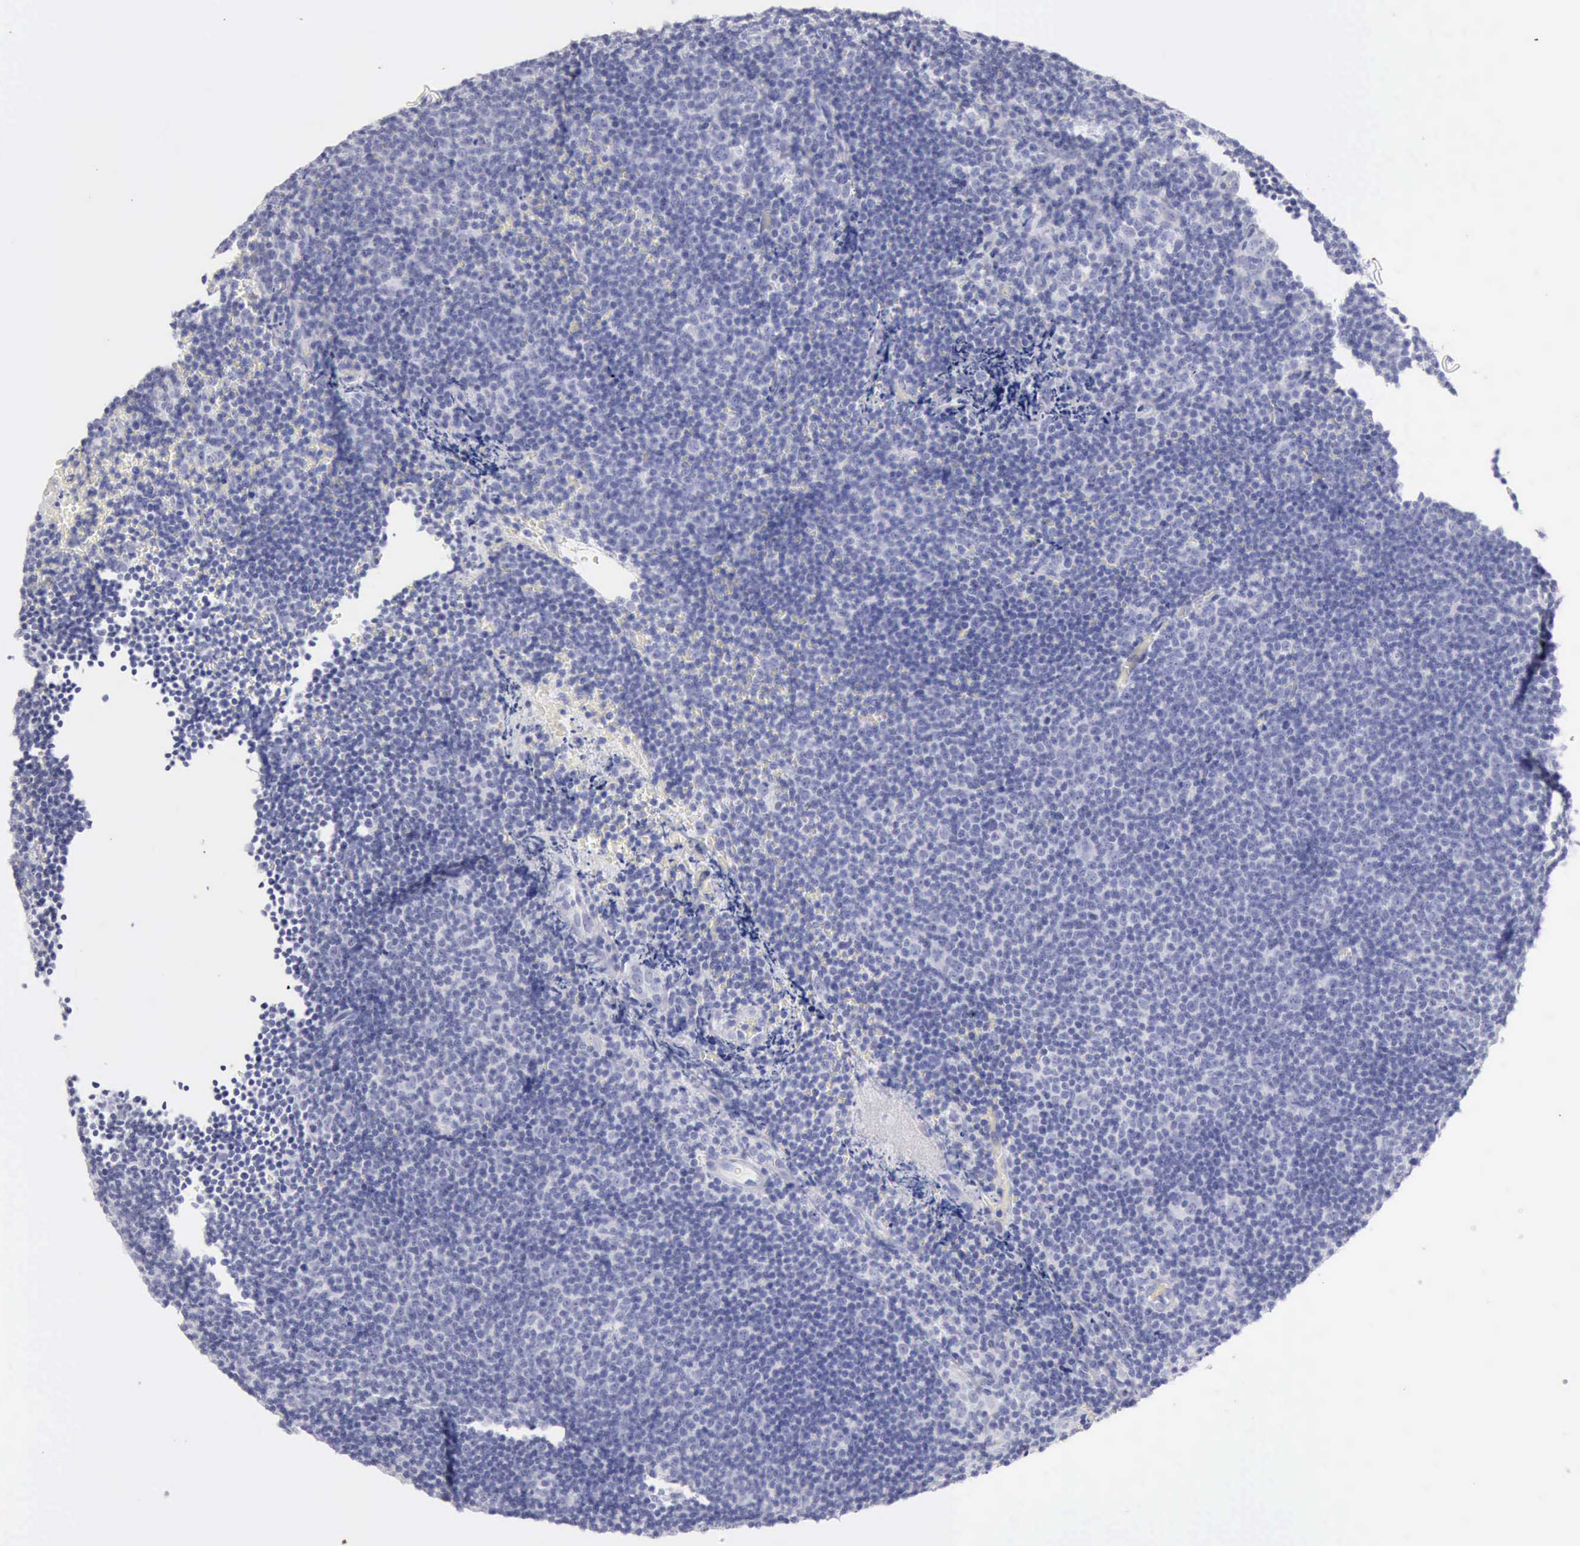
{"staining": {"intensity": "negative", "quantity": "none", "location": "none"}, "tissue": "lymphoma", "cell_type": "Tumor cells", "image_type": "cancer", "snomed": [{"axis": "morphology", "description": "Malignant lymphoma, non-Hodgkin's type, Low grade"}, {"axis": "topography", "description": "Lymph node"}], "caption": "Tumor cells show no significant positivity in lymphoma. (Brightfield microscopy of DAB (3,3'-diaminobenzidine) immunohistochemistry at high magnification).", "gene": "KRT10", "patient": {"sex": "male", "age": 49}}